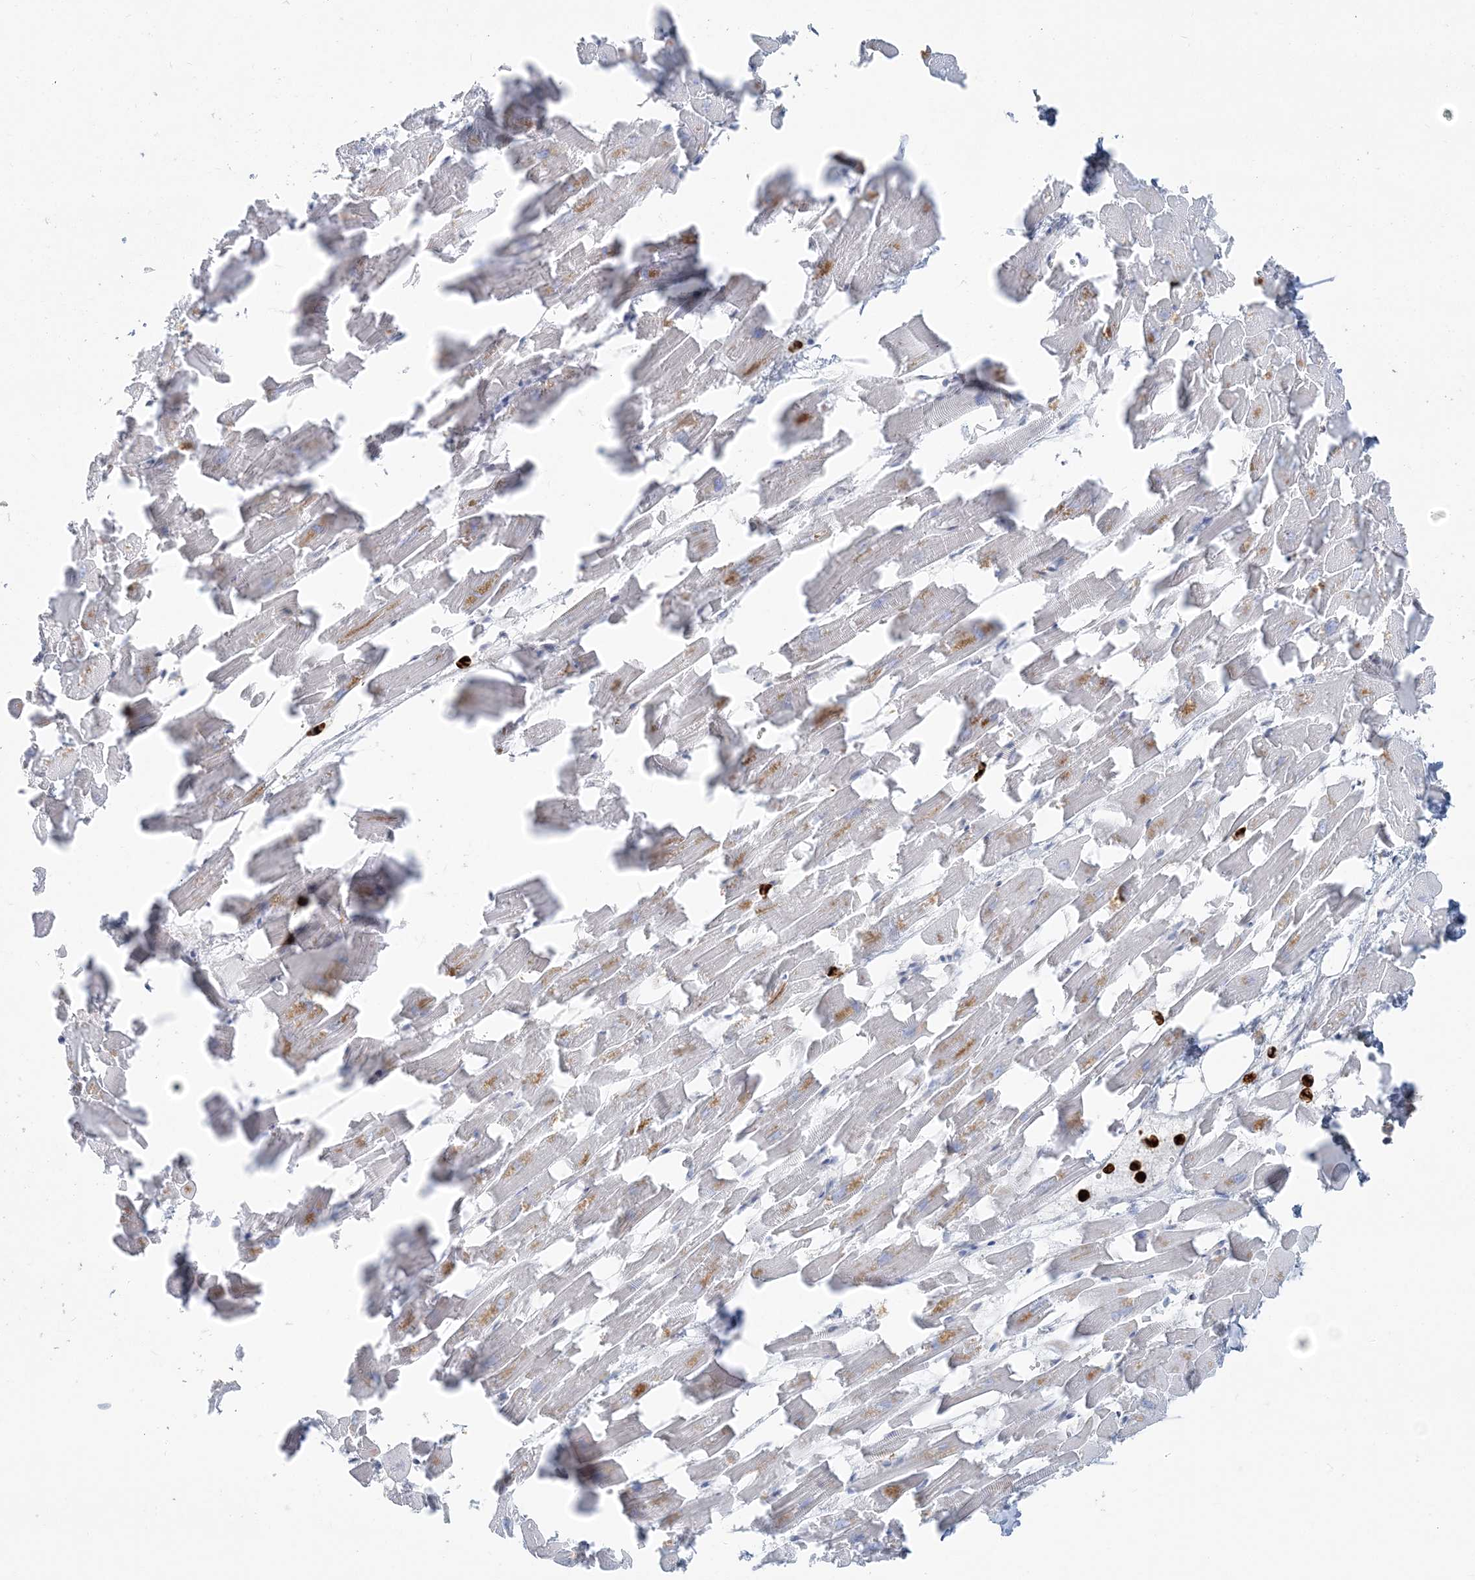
{"staining": {"intensity": "weak", "quantity": "<25%", "location": "cytoplasmic/membranous"}, "tissue": "heart muscle", "cell_type": "Cardiomyocytes", "image_type": "normal", "snomed": [{"axis": "morphology", "description": "Normal tissue, NOS"}, {"axis": "topography", "description": "Heart"}], "caption": "The immunohistochemistry (IHC) micrograph has no significant expression in cardiomyocytes of heart muscle. (Immunohistochemistry, brightfield microscopy, high magnification).", "gene": "CCNJ", "patient": {"sex": "female", "age": 64}}